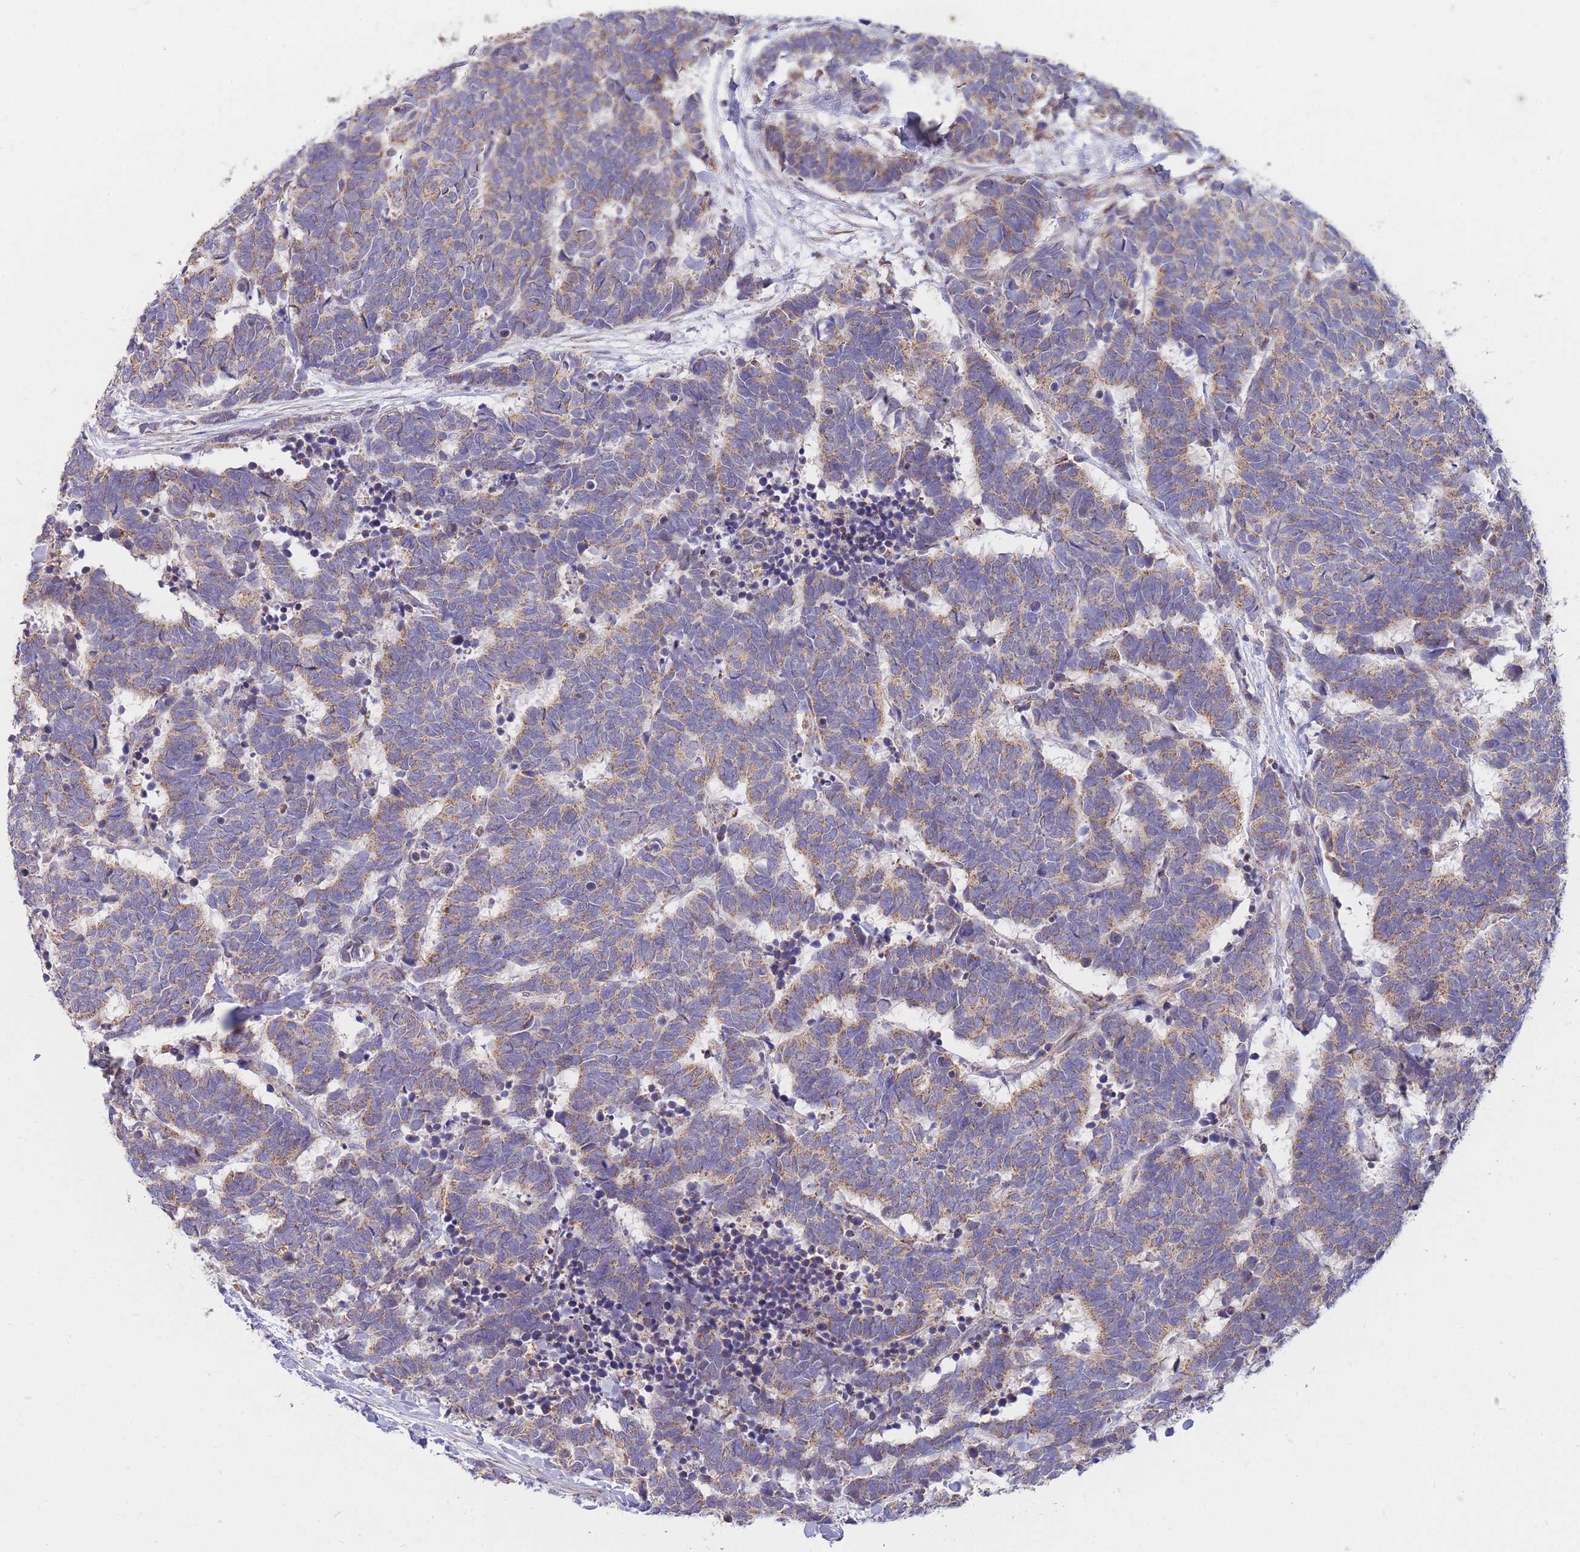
{"staining": {"intensity": "weak", "quantity": ">75%", "location": "cytoplasmic/membranous"}, "tissue": "carcinoid", "cell_type": "Tumor cells", "image_type": "cancer", "snomed": [{"axis": "morphology", "description": "Carcinoma, NOS"}, {"axis": "morphology", "description": "Carcinoid, malignant, NOS"}, {"axis": "topography", "description": "Urinary bladder"}], "caption": "Human carcinoma stained with a brown dye exhibits weak cytoplasmic/membranous positive staining in approximately >75% of tumor cells.", "gene": "PTPMT1", "patient": {"sex": "male", "age": 57}}